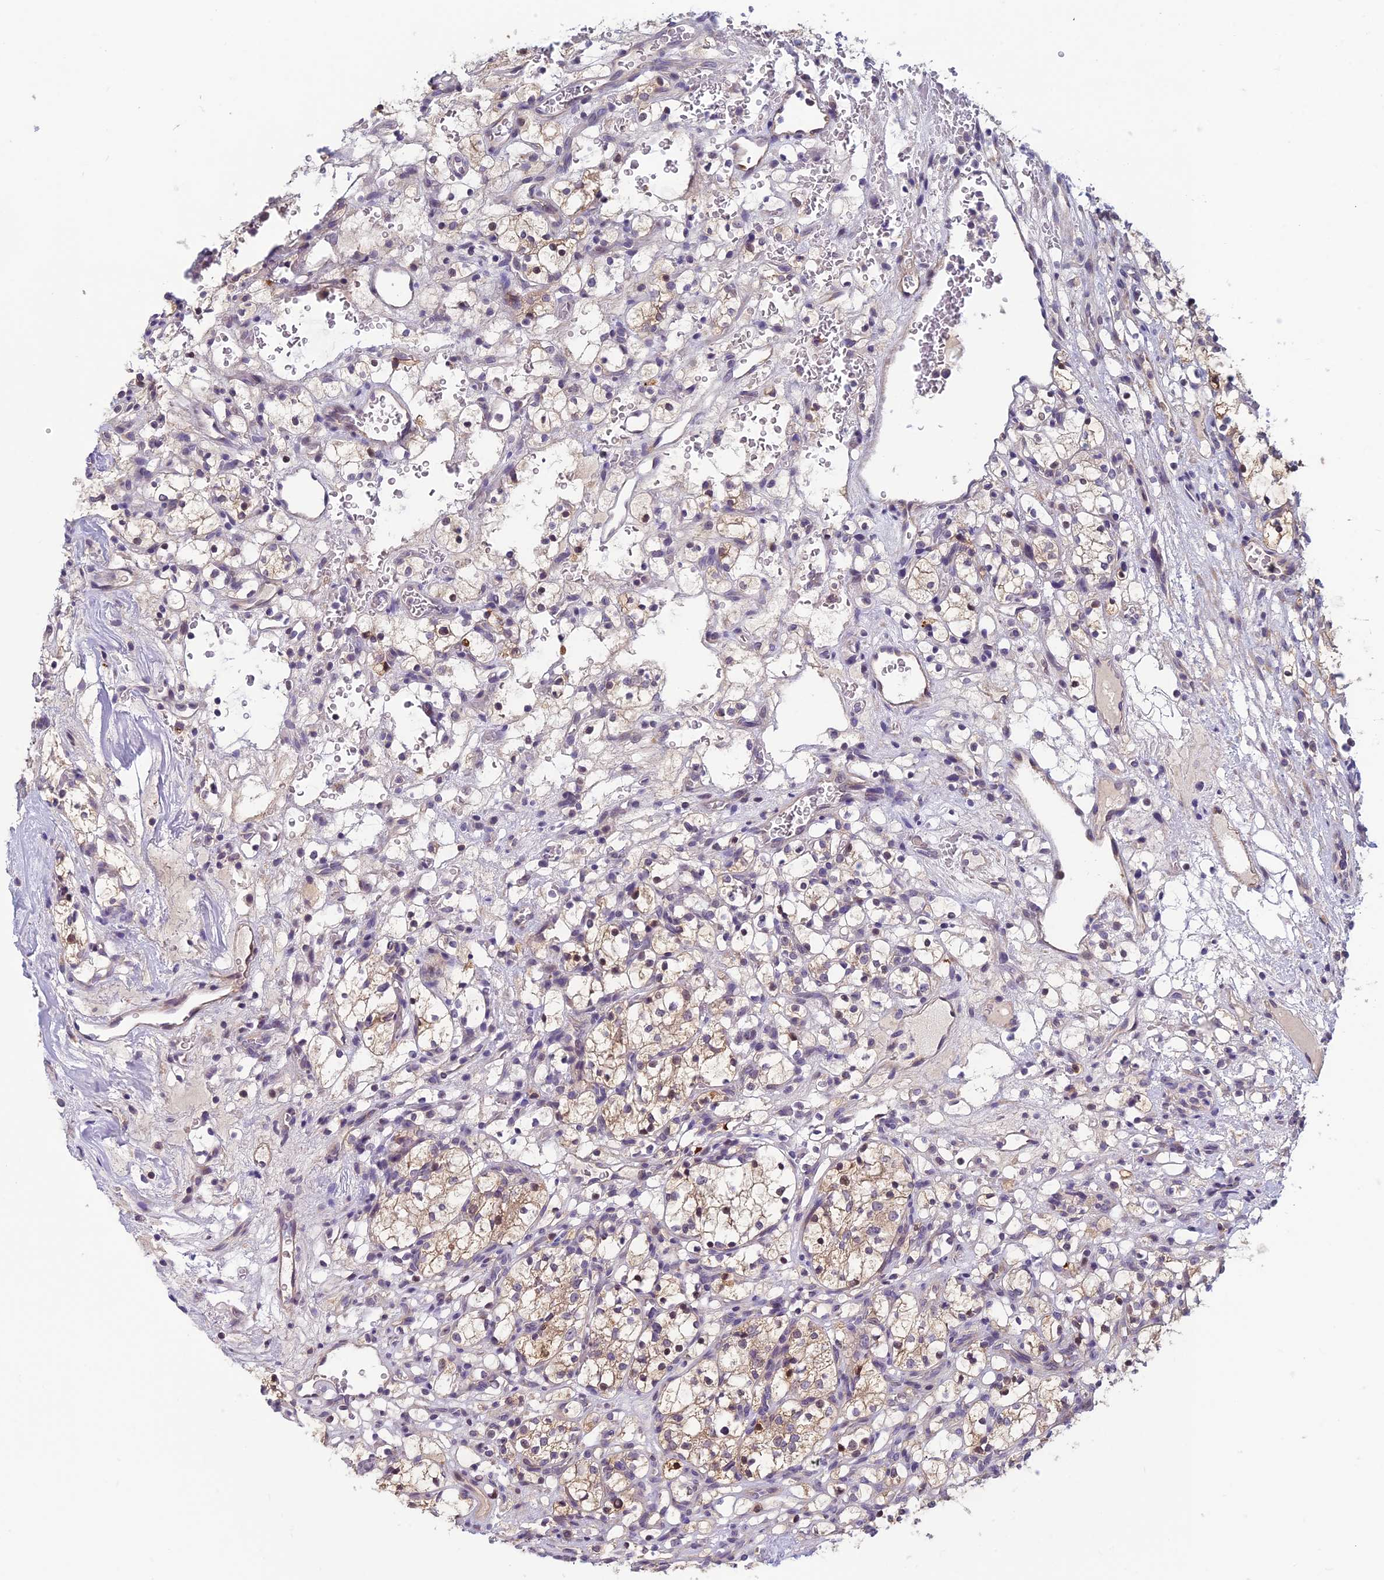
{"staining": {"intensity": "weak", "quantity": "25%-75%", "location": "cytoplasmic/membranous"}, "tissue": "renal cancer", "cell_type": "Tumor cells", "image_type": "cancer", "snomed": [{"axis": "morphology", "description": "Adenocarcinoma, NOS"}, {"axis": "topography", "description": "Kidney"}], "caption": "IHC photomicrograph of neoplastic tissue: renal adenocarcinoma stained using immunohistochemistry (IHC) shows low levels of weak protein expression localized specifically in the cytoplasmic/membranous of tumor cells, appearing as a cytoplasmic/membranous brown color.", "gene": "HECA", "patient": {"sex": "female", "age": 69}}